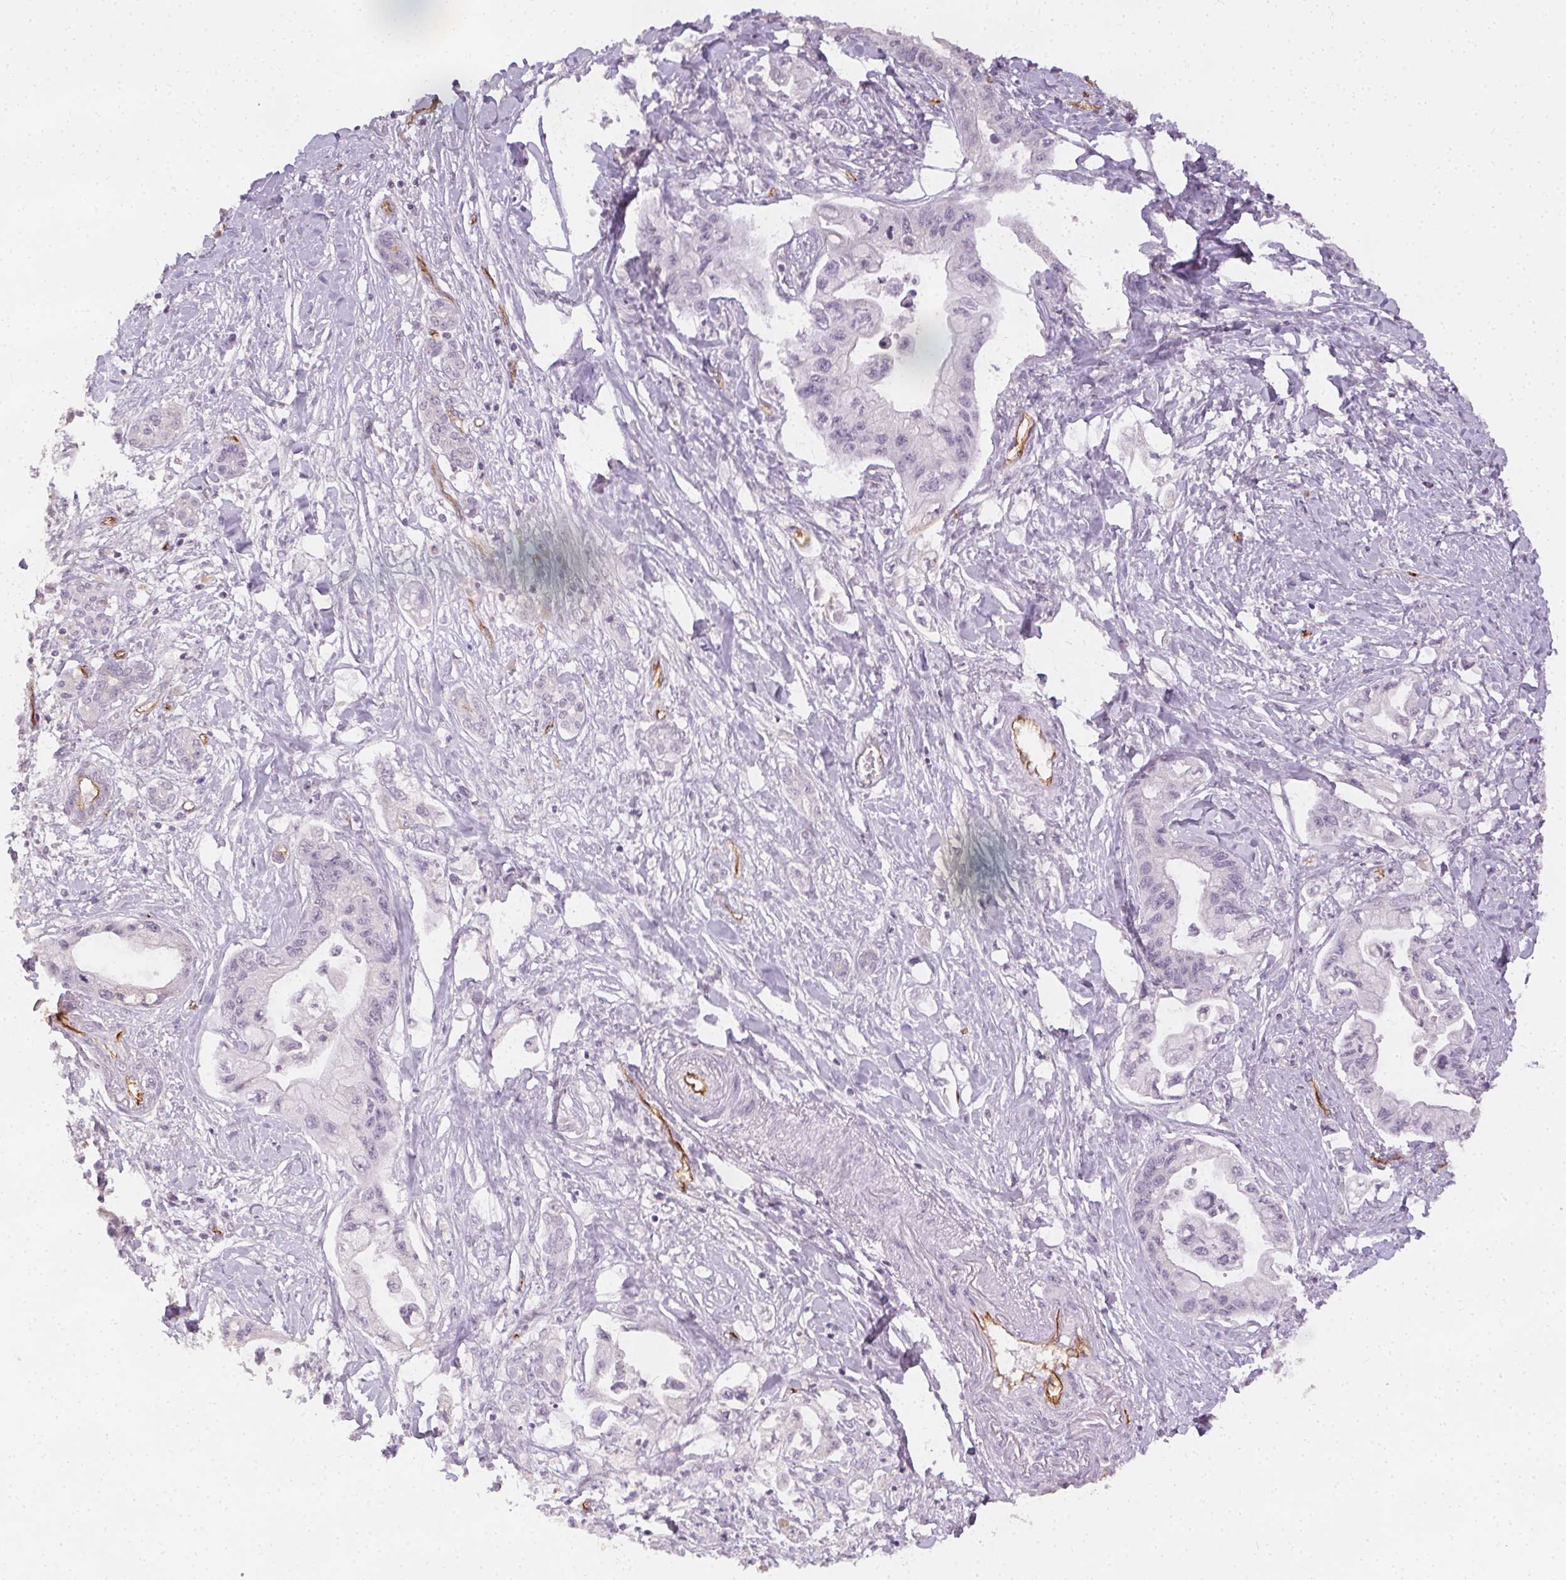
{"staining": {"intensity": "negative", "quantity": "none", "location": "none"}, "tissue": "pancreatic cancer", "cell_type": "Tumor cells", "image_type": "cancer", "snomed": [{"axis": "morphology", "description": "Adenocarcinoma, NOS"}, {"axis": "topography", "description": "Pancreas"}], "caption": "There is no significant expression in tumor cells of pancreatic adenocarcinoma.", "gene": "PODXL", "patient": {"sex": "male", "age": 61}}